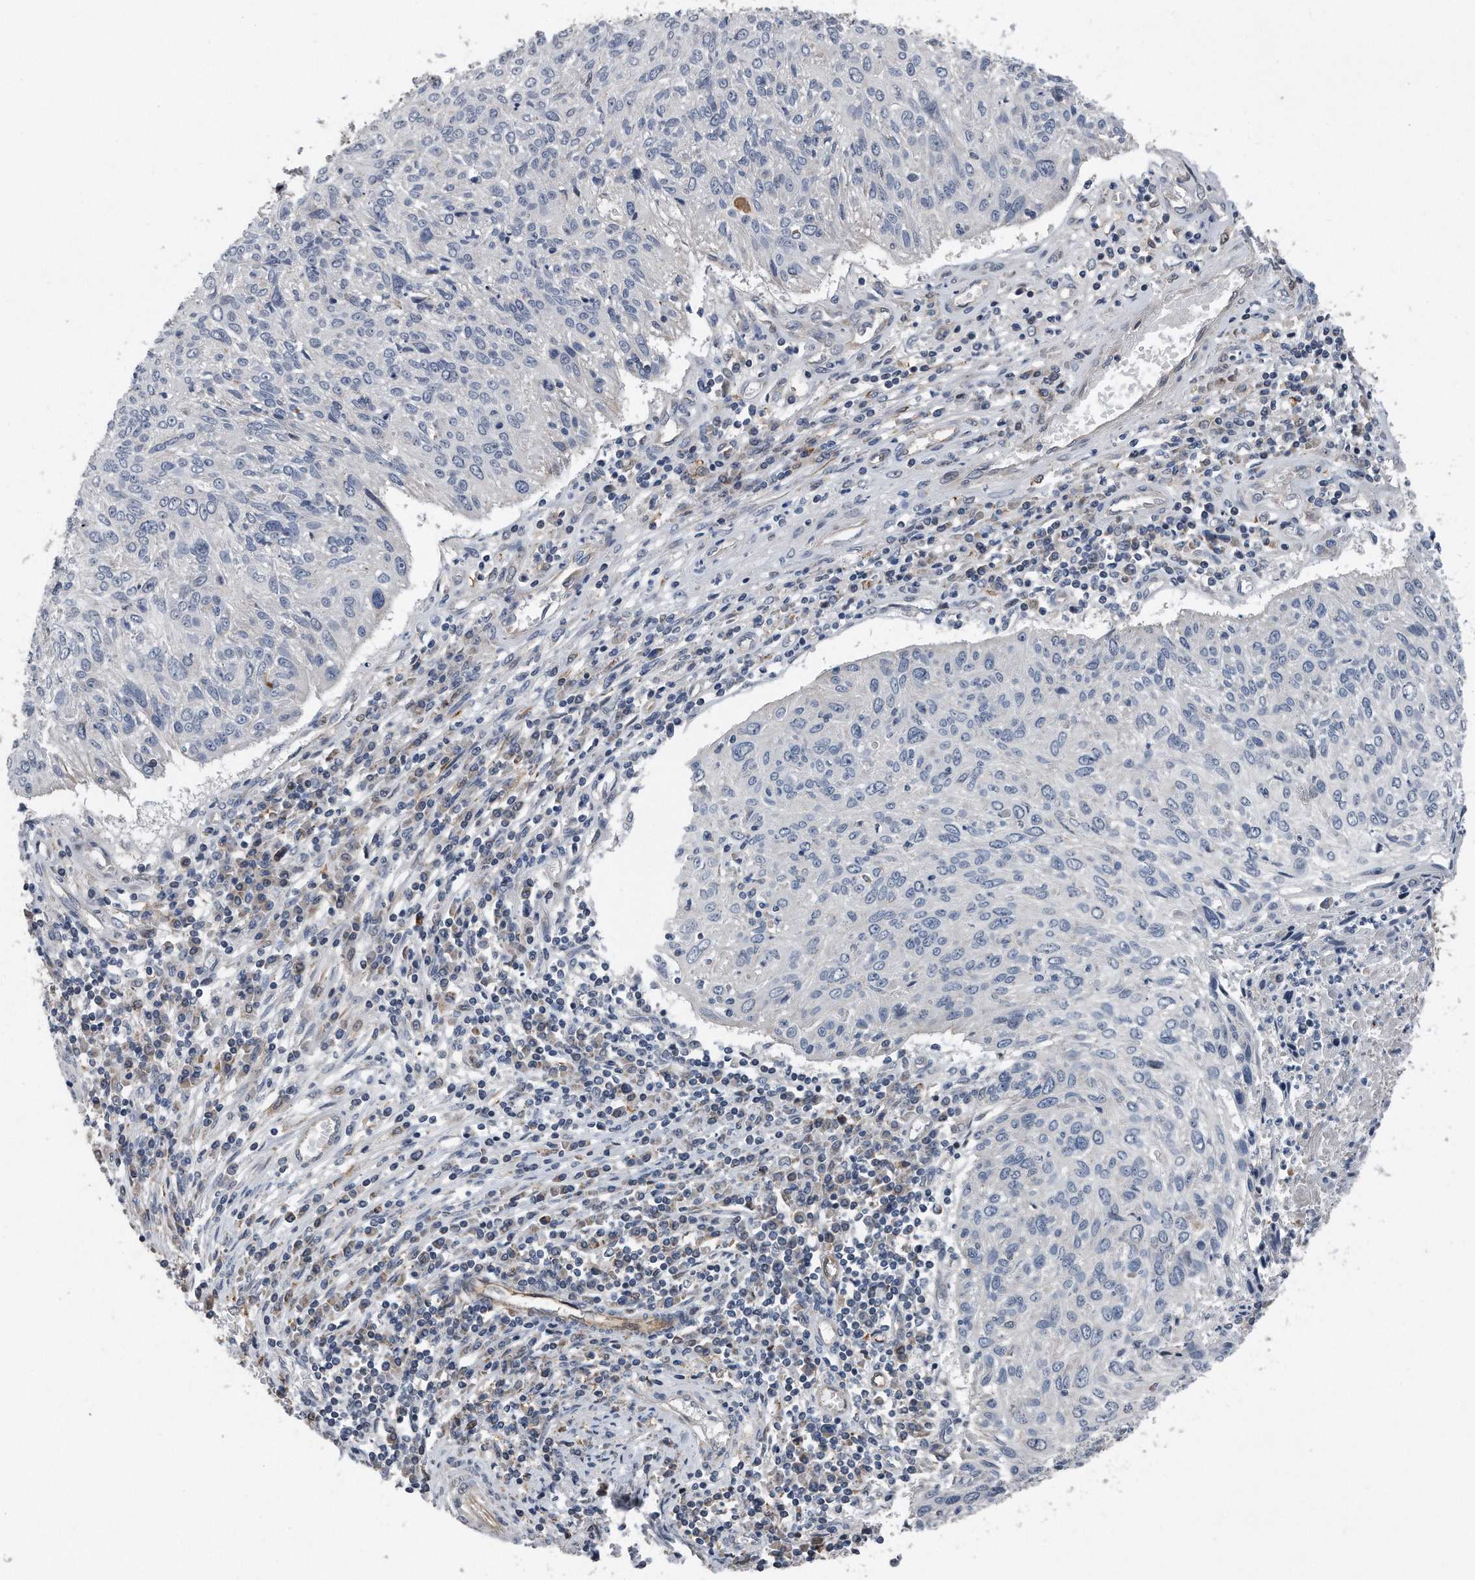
{"staining": {"intensity": "negative", "quantity": "none", "location": "none"}, "tissue": "cervical cancer", "cell_type": "Tumor cells", "image_type": "cancer", "snomed": [{"axis": "morphology", "description": "Squamous cell carcinoma, NOS"}, {"axis": "topography", "description": "Cervix"}], "caption": "Histopathology image shows no significant protein staining in tumor cells of cervical cancer (squamous cell carcinoma).", "gene": "DST", "patient": {"sex": "female", "age": 51}}